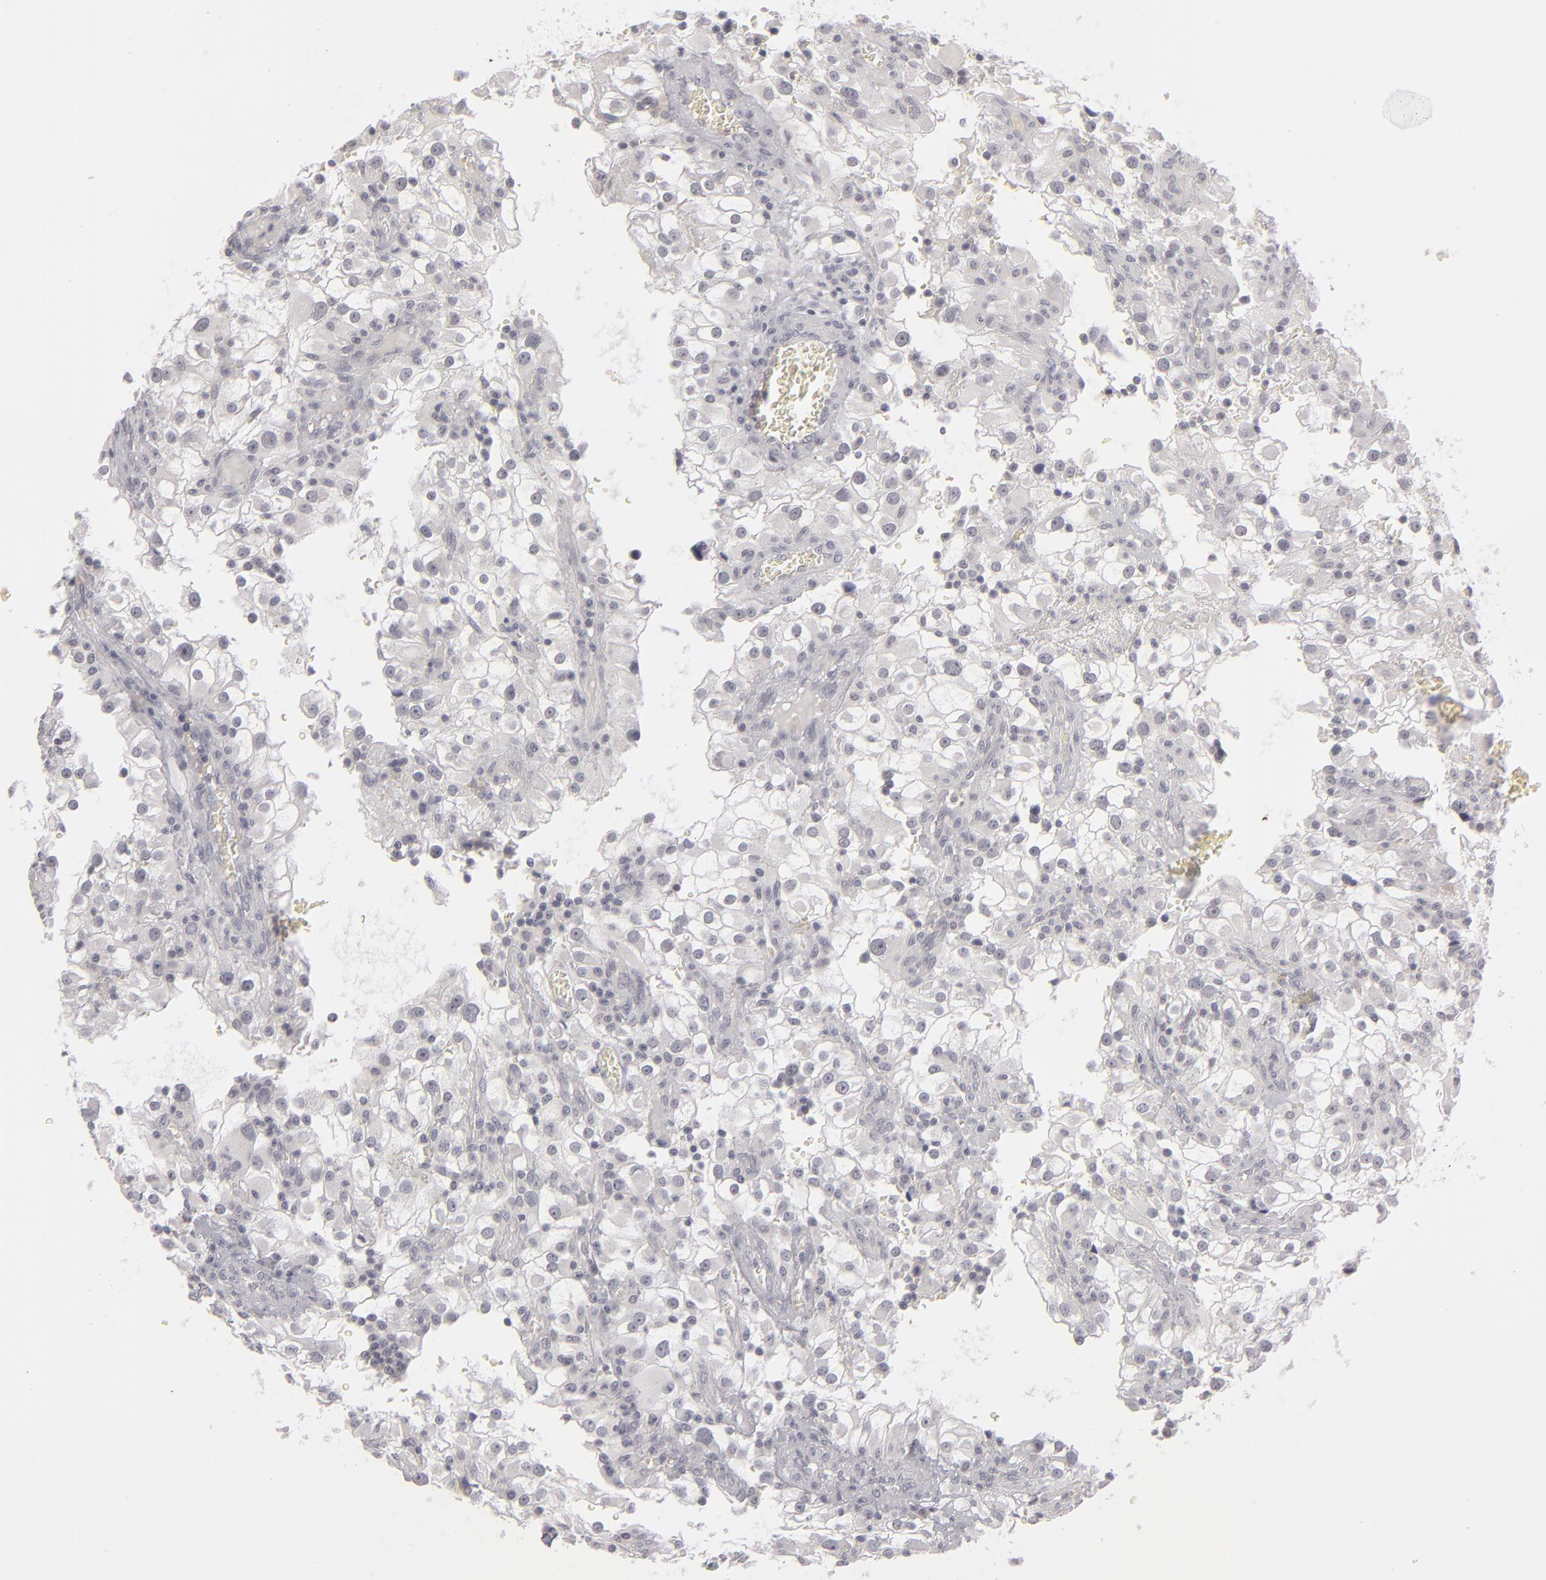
{"staining": {"intensity": "negative", "quantity": "none", "location": "none"}, "tissue": "renal cancer", "cell_type": "Tumor cells", "image_type": "cancer", "snomed": [{"axis": "morphology", "description": "Adenocarcinoma, NOS"}, {"axis": "topography", "description": "Kidney"}], "caption": "High magnification brightfield microscopy of renal cancer (adenocarcinoma) stained with DAB (brown) and counterstained with hematoxylin (blue): tumor cells show no significant expression.", "gene": "KIAA1210", "patient": {"sex": "female", "age": 52}}